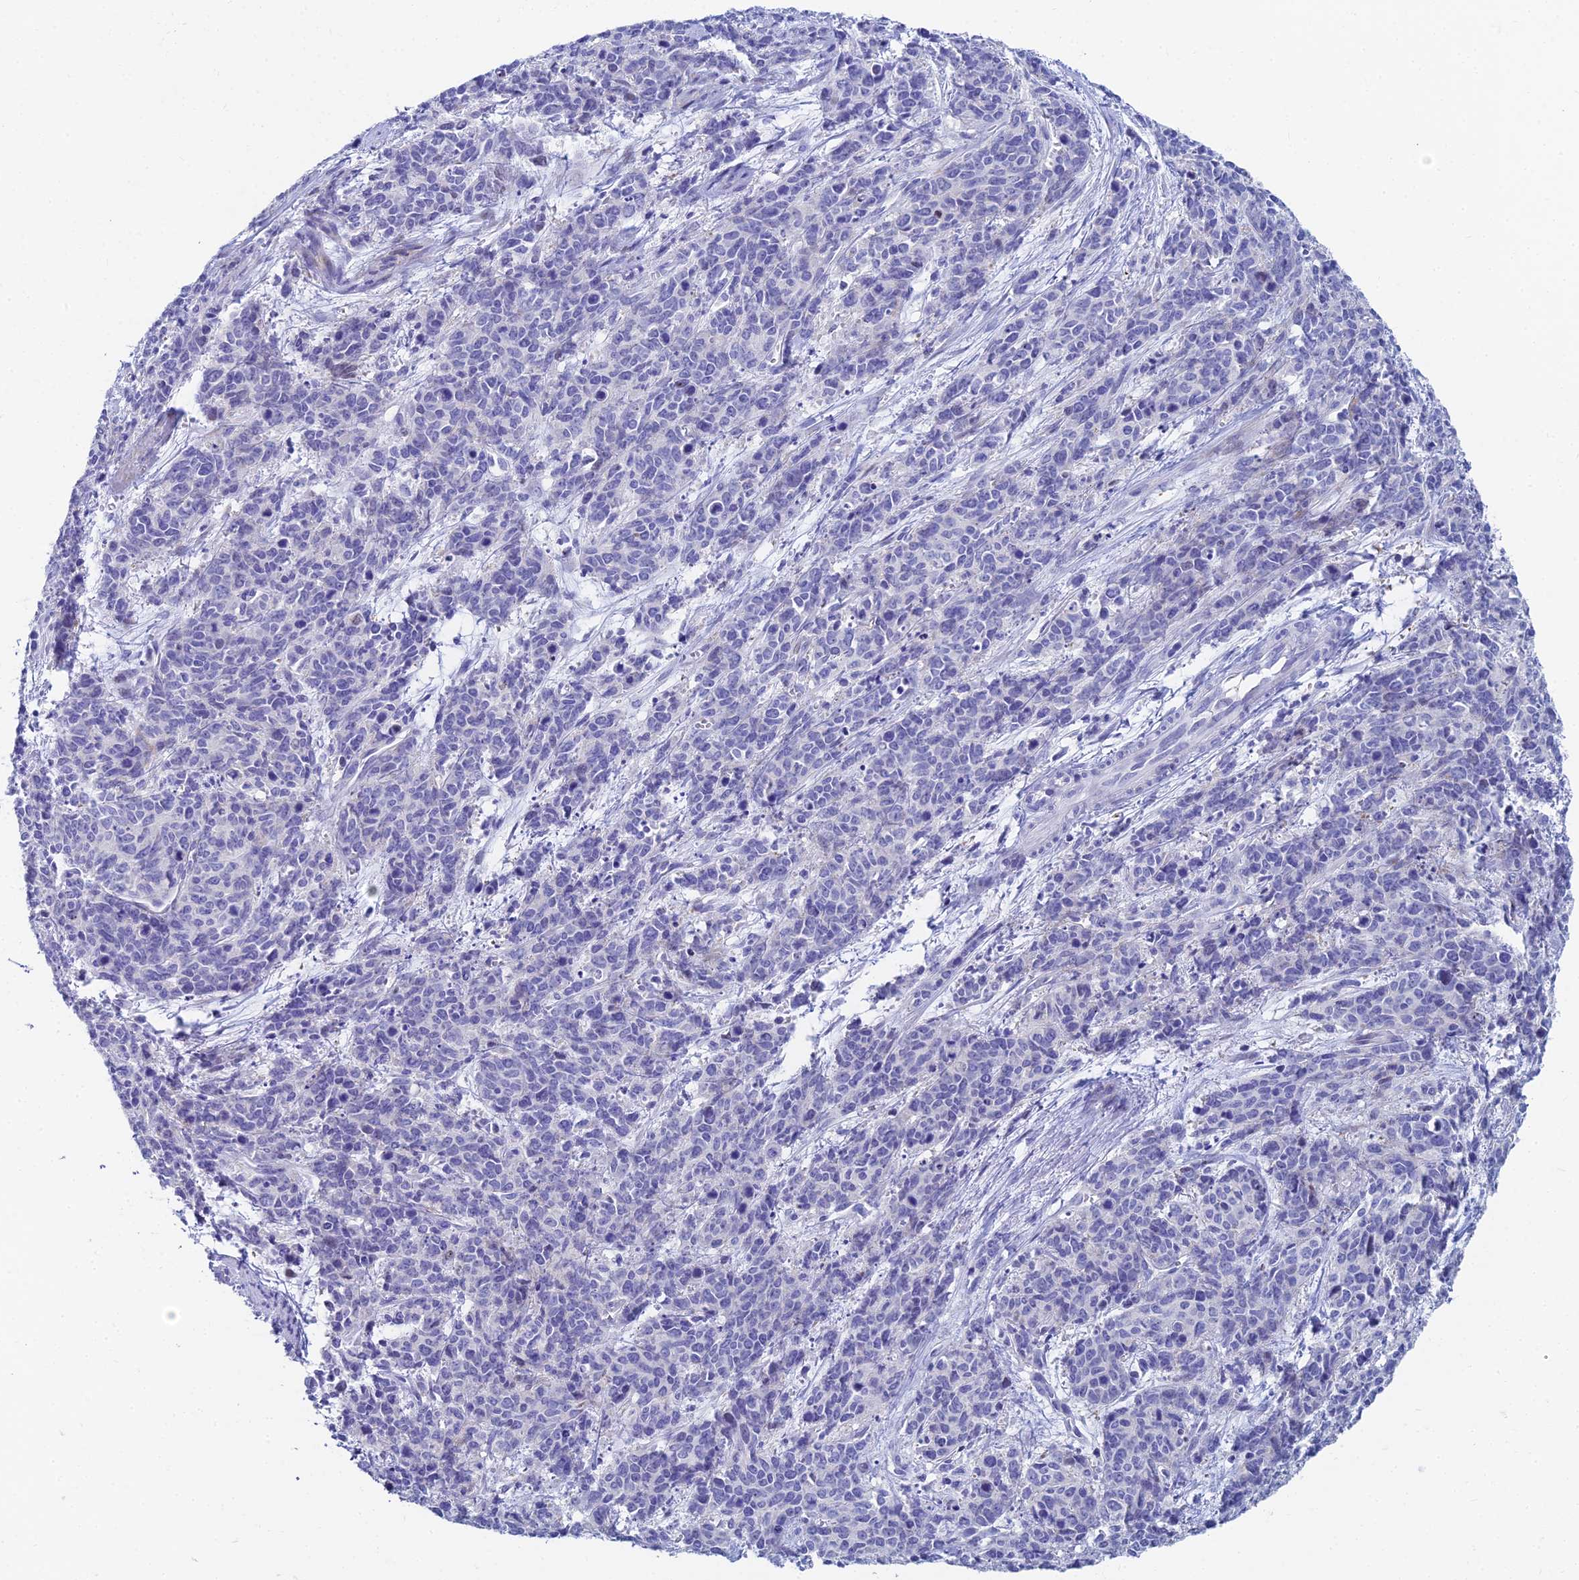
{"staining": {"intensity": "negative", "quantity": "none", "location": "none"}, "tissue": "cervical cancer", "cell_type": "Tumor cells", "image_type": "cancer", "snomed": [{"axis": "morphology", "description": "Squamous cell carcinoma, NOS"}, {"axis": "topography", "description": "Cervix"}], "caption": "This is an immunohistochemistry (IHC) micrograph of cervical cancer (squamous cell carcinoma). There is no positivity in tumor cells.", "gene": "HSPA1L", "patient": {"sex": "female", "age": 60}}